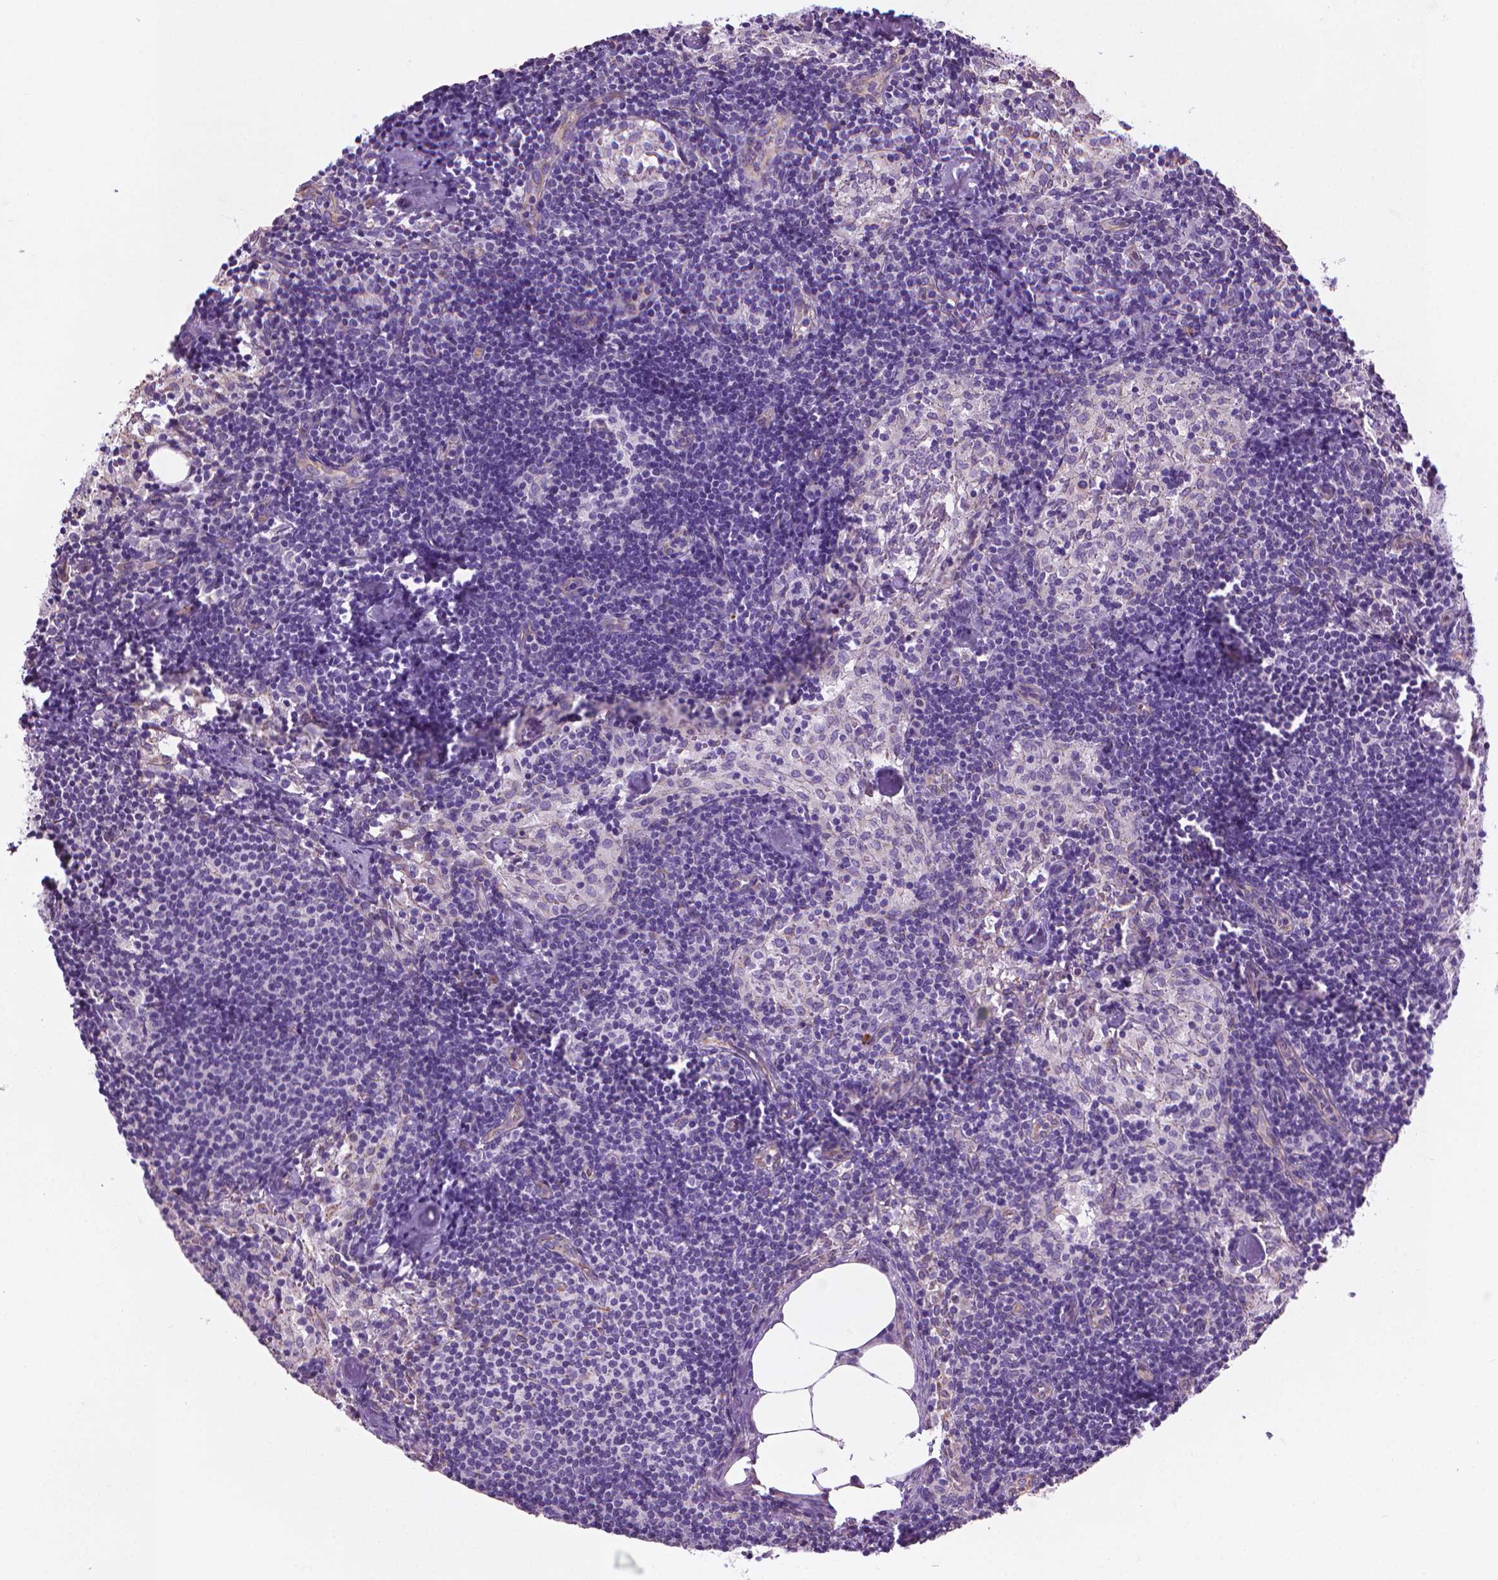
{"staining": {"intensity": "negative", "quantity": "none", "location": "none"}, "tissue": "lymph node", "cell_type": "Germinal center cells", "image_type": "normal", "snomed": [{"axis": "morphology", "description": "Normal tissue, NOS"}, {"axis": "topography", "description": "Lymph node"}], "caption": "High power microscopy photomicrograph of an IHC photomicrograph of unremarkable lymph node, revealing no significant staining in germinal center cells.", "gene": "KRT73", "patient": {"sex": "female", "age": 69}}